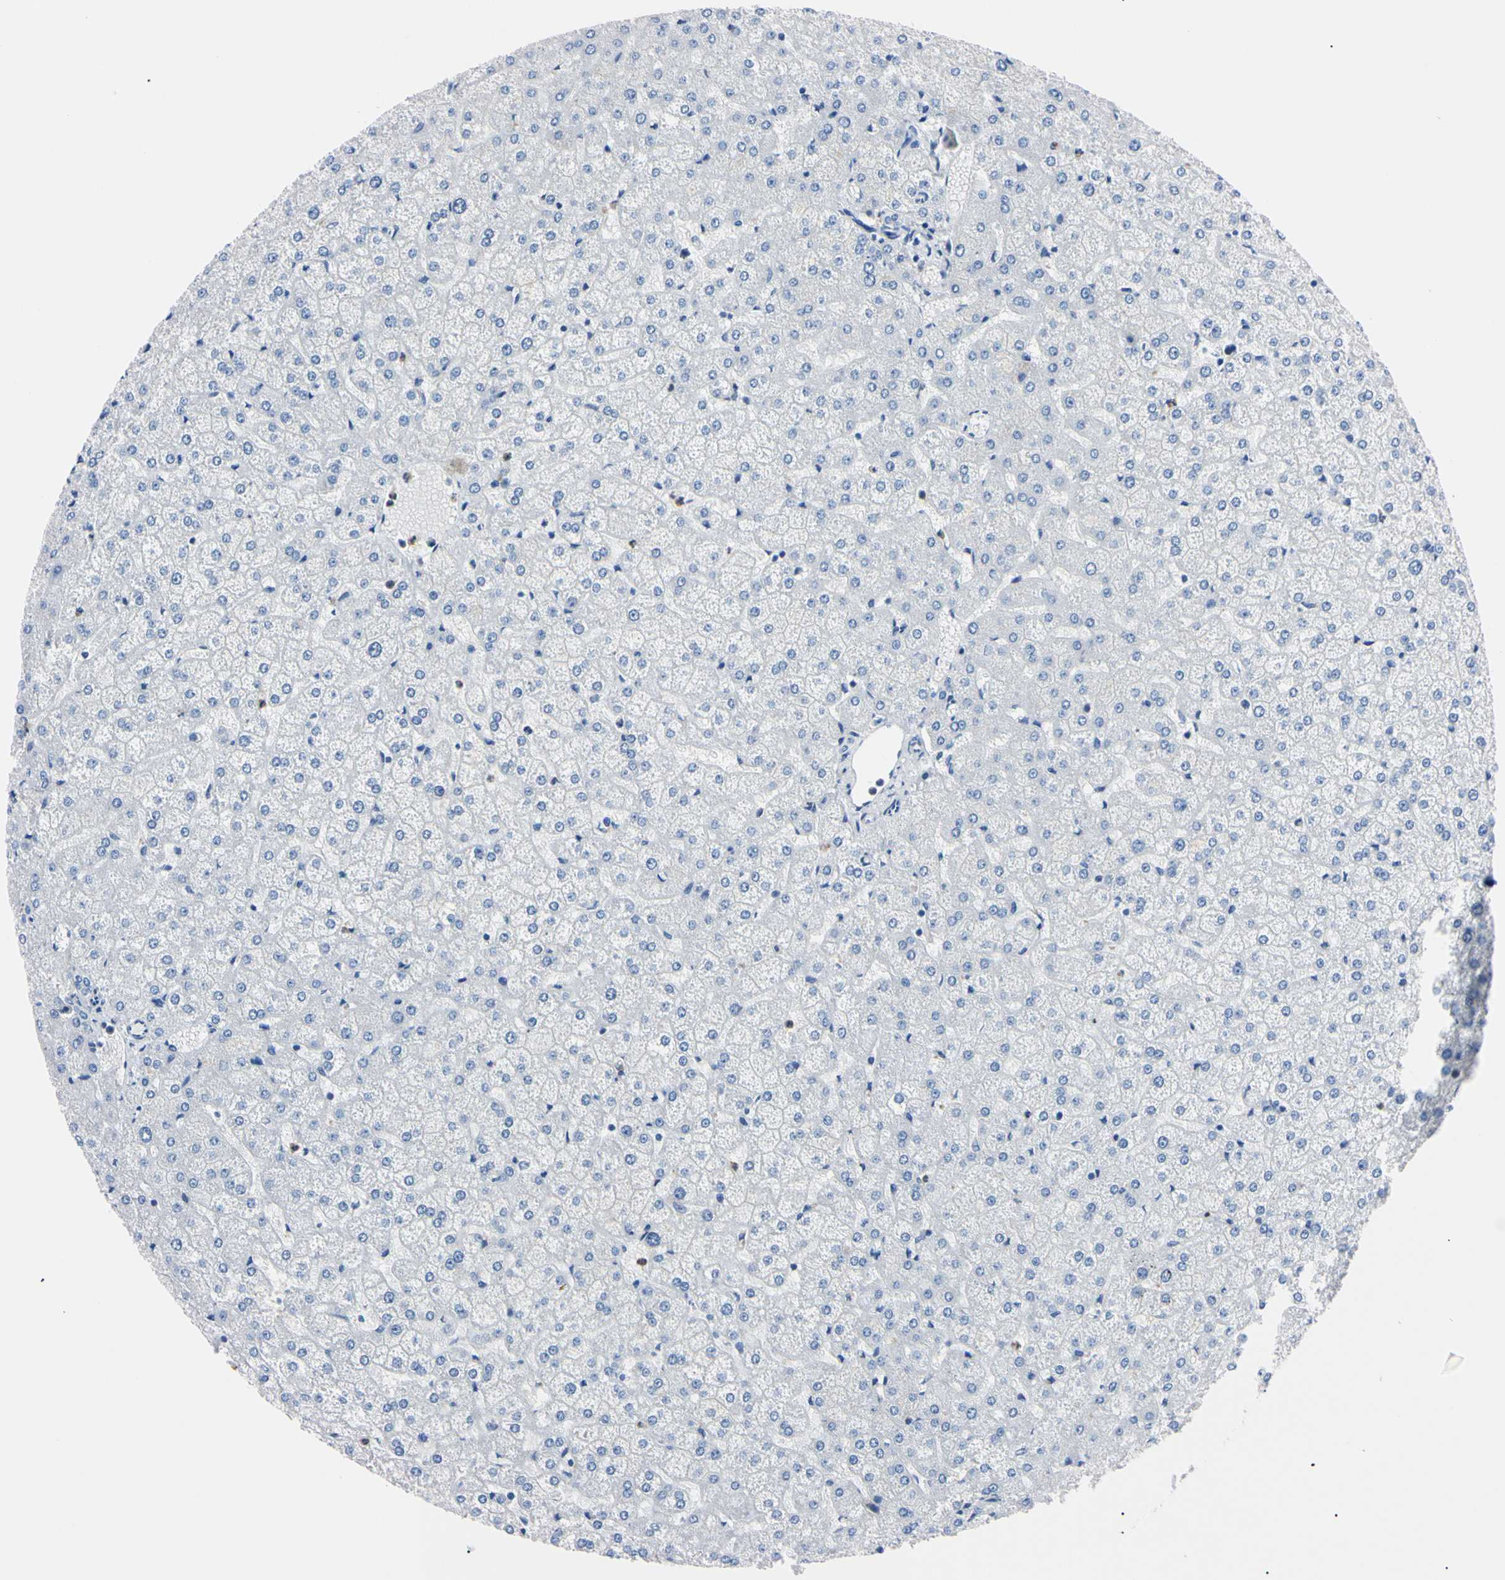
{"staining": {"intensity": "negative", "quantity": "none", "location": "none"}, "tissue": "liver", "cell_type": "Cholangiocytes", "image_type": "normal", "snomed": [{"axis": "morphology", "description": "Normal tissue, NOS"}, {"axis": "topography", "description": "Liver"}], "caption": "Immunohistochemistry of unremarkable human liver shows no staining in cholangiocytes.", "gene": "NCF4", "patient": {"sex": "female", "age": 32}}